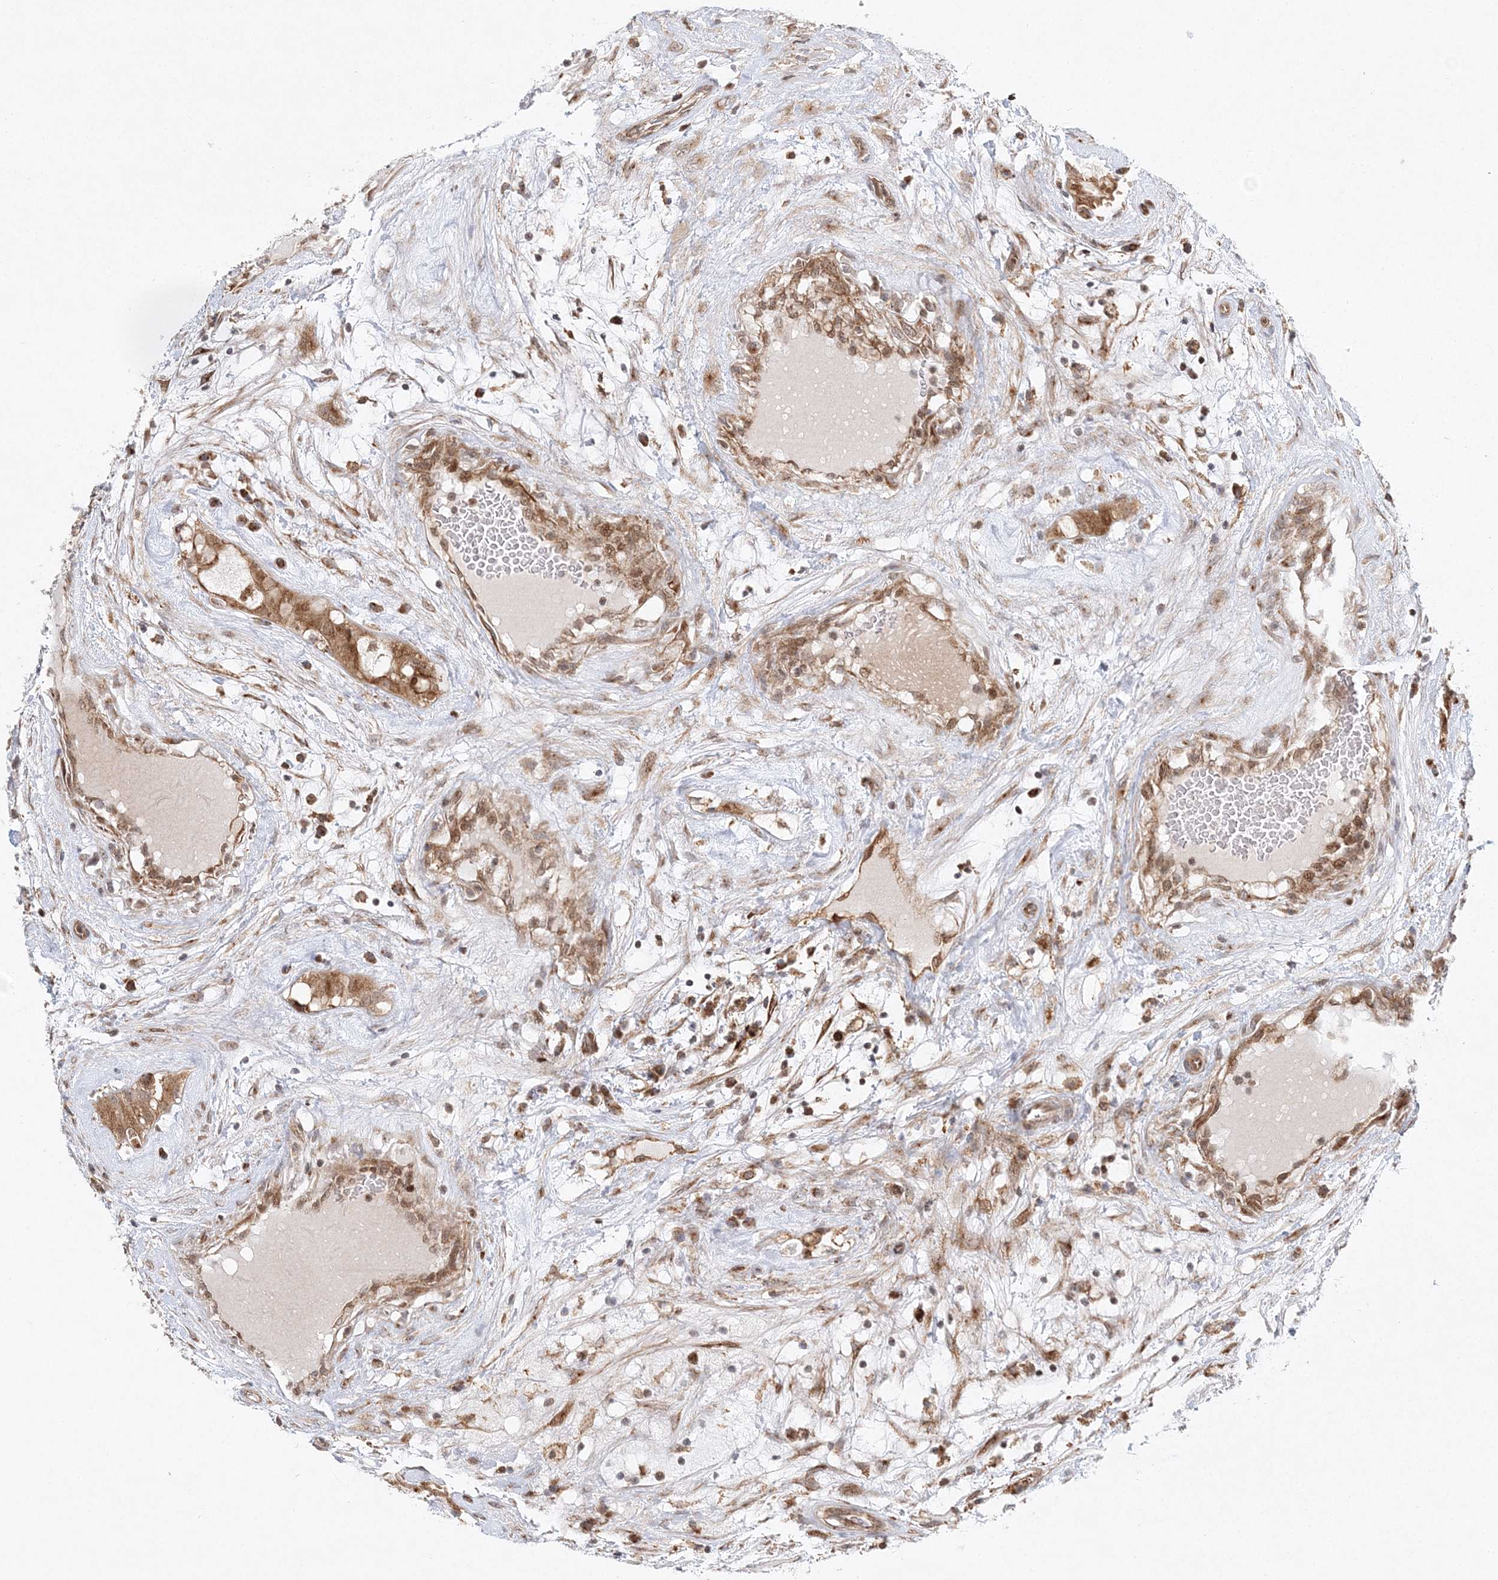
{"staining": {"intensity": "moderate", "quantity": ">75%", "location": "cytoplasmic/membranous"}, "tissue": "testis cancer", "cell_type": "Tumor cells", "image_type": "cancer", "snomed": [{"axis": "morphology", "description": "Seminoma, NOS"}, {"axis": "morphology", "description": "Carcinoma, Embryonal, NOS"}, {"axis": "topography", "description": "Testis"}], "caption": "Brown immunohistochemical staining in testis cancer (seminoma) shows moderate cytoplasmic/membranous staining in approximately >75% of tumor cells. (DAB (3,3'-diaminobenzidine) IHC, brown staining for protein, blue staining for nuclei).", "gene": "RAB11FIP2", "patient": {"sex": "male", "age": 28}}